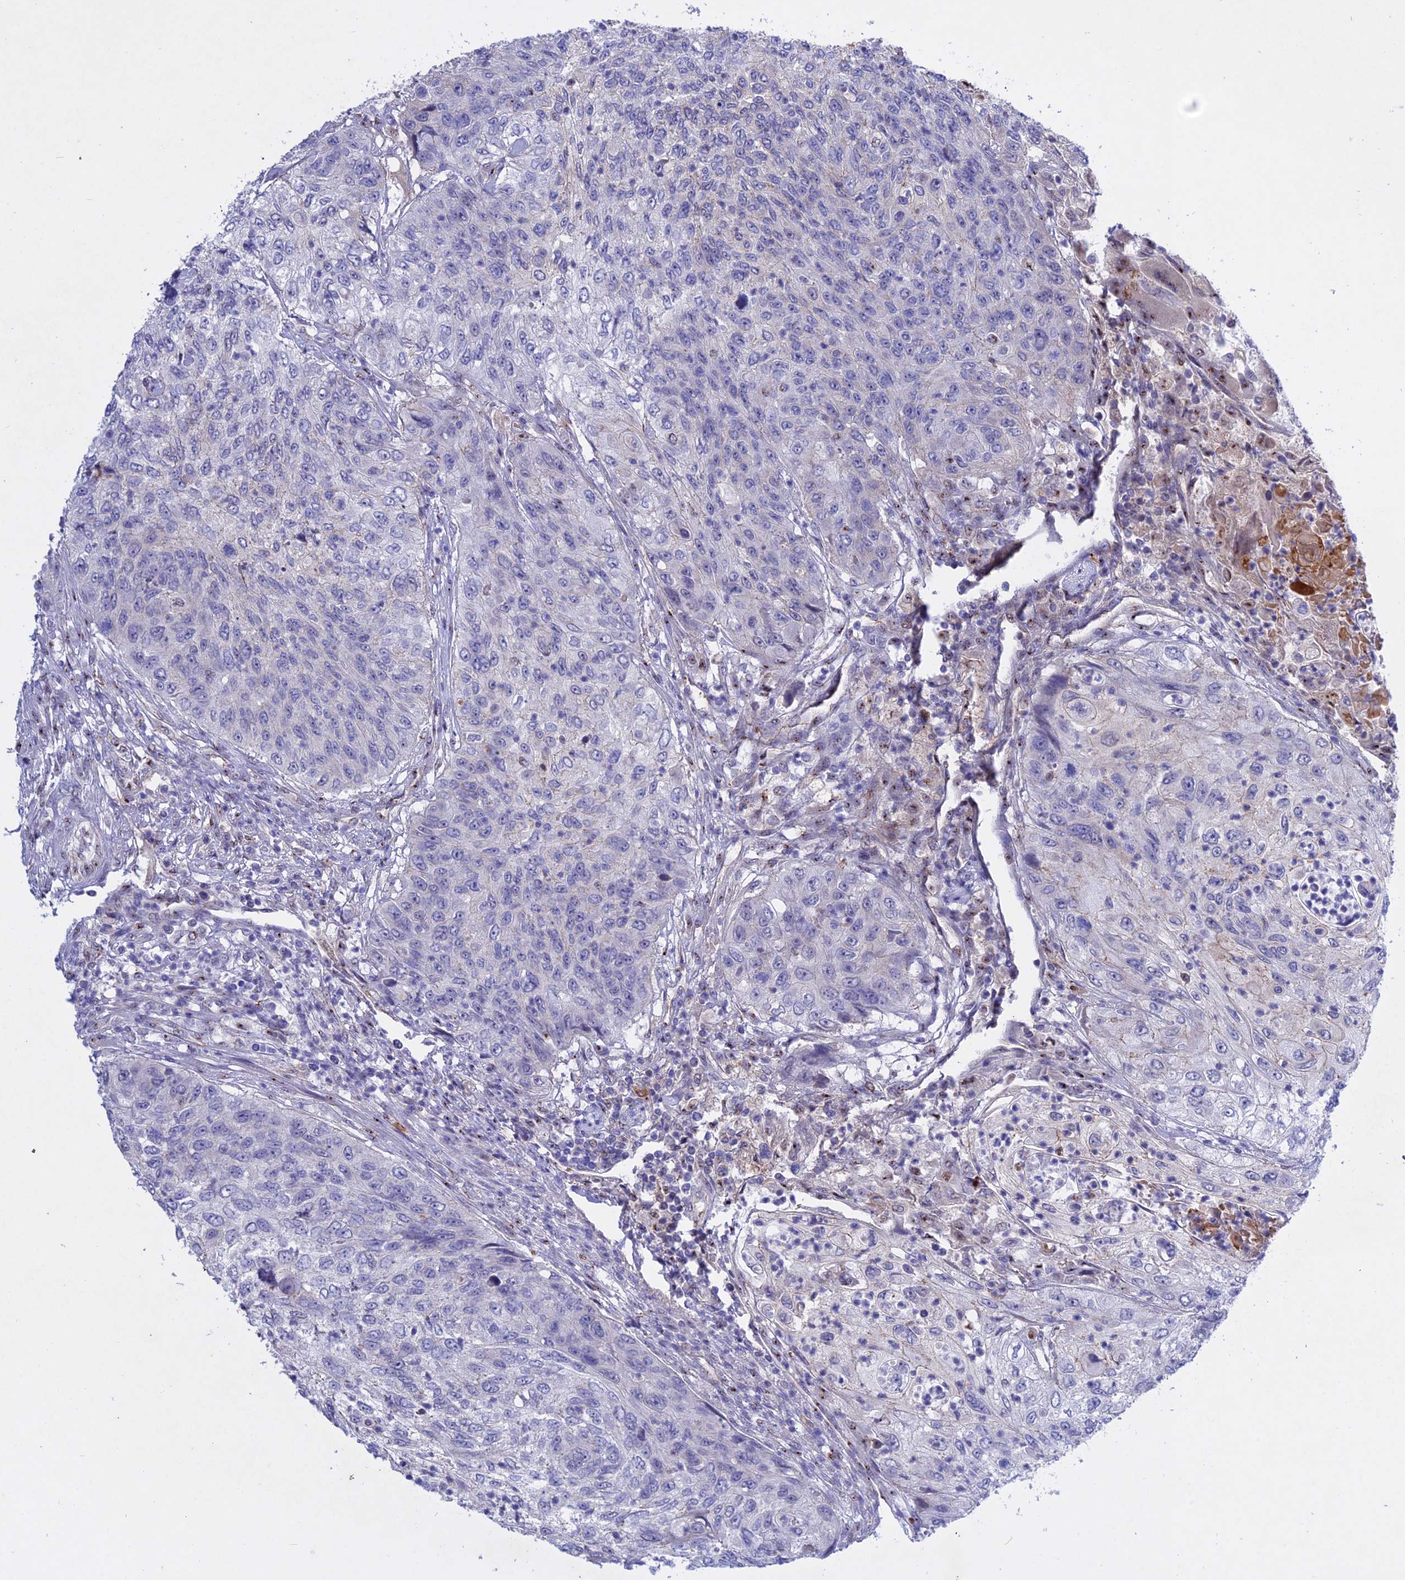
{"staining": {"intensity": "negative", "quantity": "none", "location": "none"}, "tissue": "urothelial cancer", "cell_type": "Tumor cells", "image_type": "cancer", "snomed": [{"axis": "morphology", "description": "Urothelial carcinoma, High grade"}, {"axis": "topography", "description": "Urinary bladder"}], "caption": "This image is of urothelial cancer stained with immunohistochemistry (IHC) to label a protein in brown with the nuclei are counter-stained blue. There is no staining in tumor cells. (DAB (3,3'-diaminobenzidine) immunohistochemistry (IHC) with hematoxylin counter stain).", "gene": "GK5", "patient": {"sex": "female", "age": 60}}